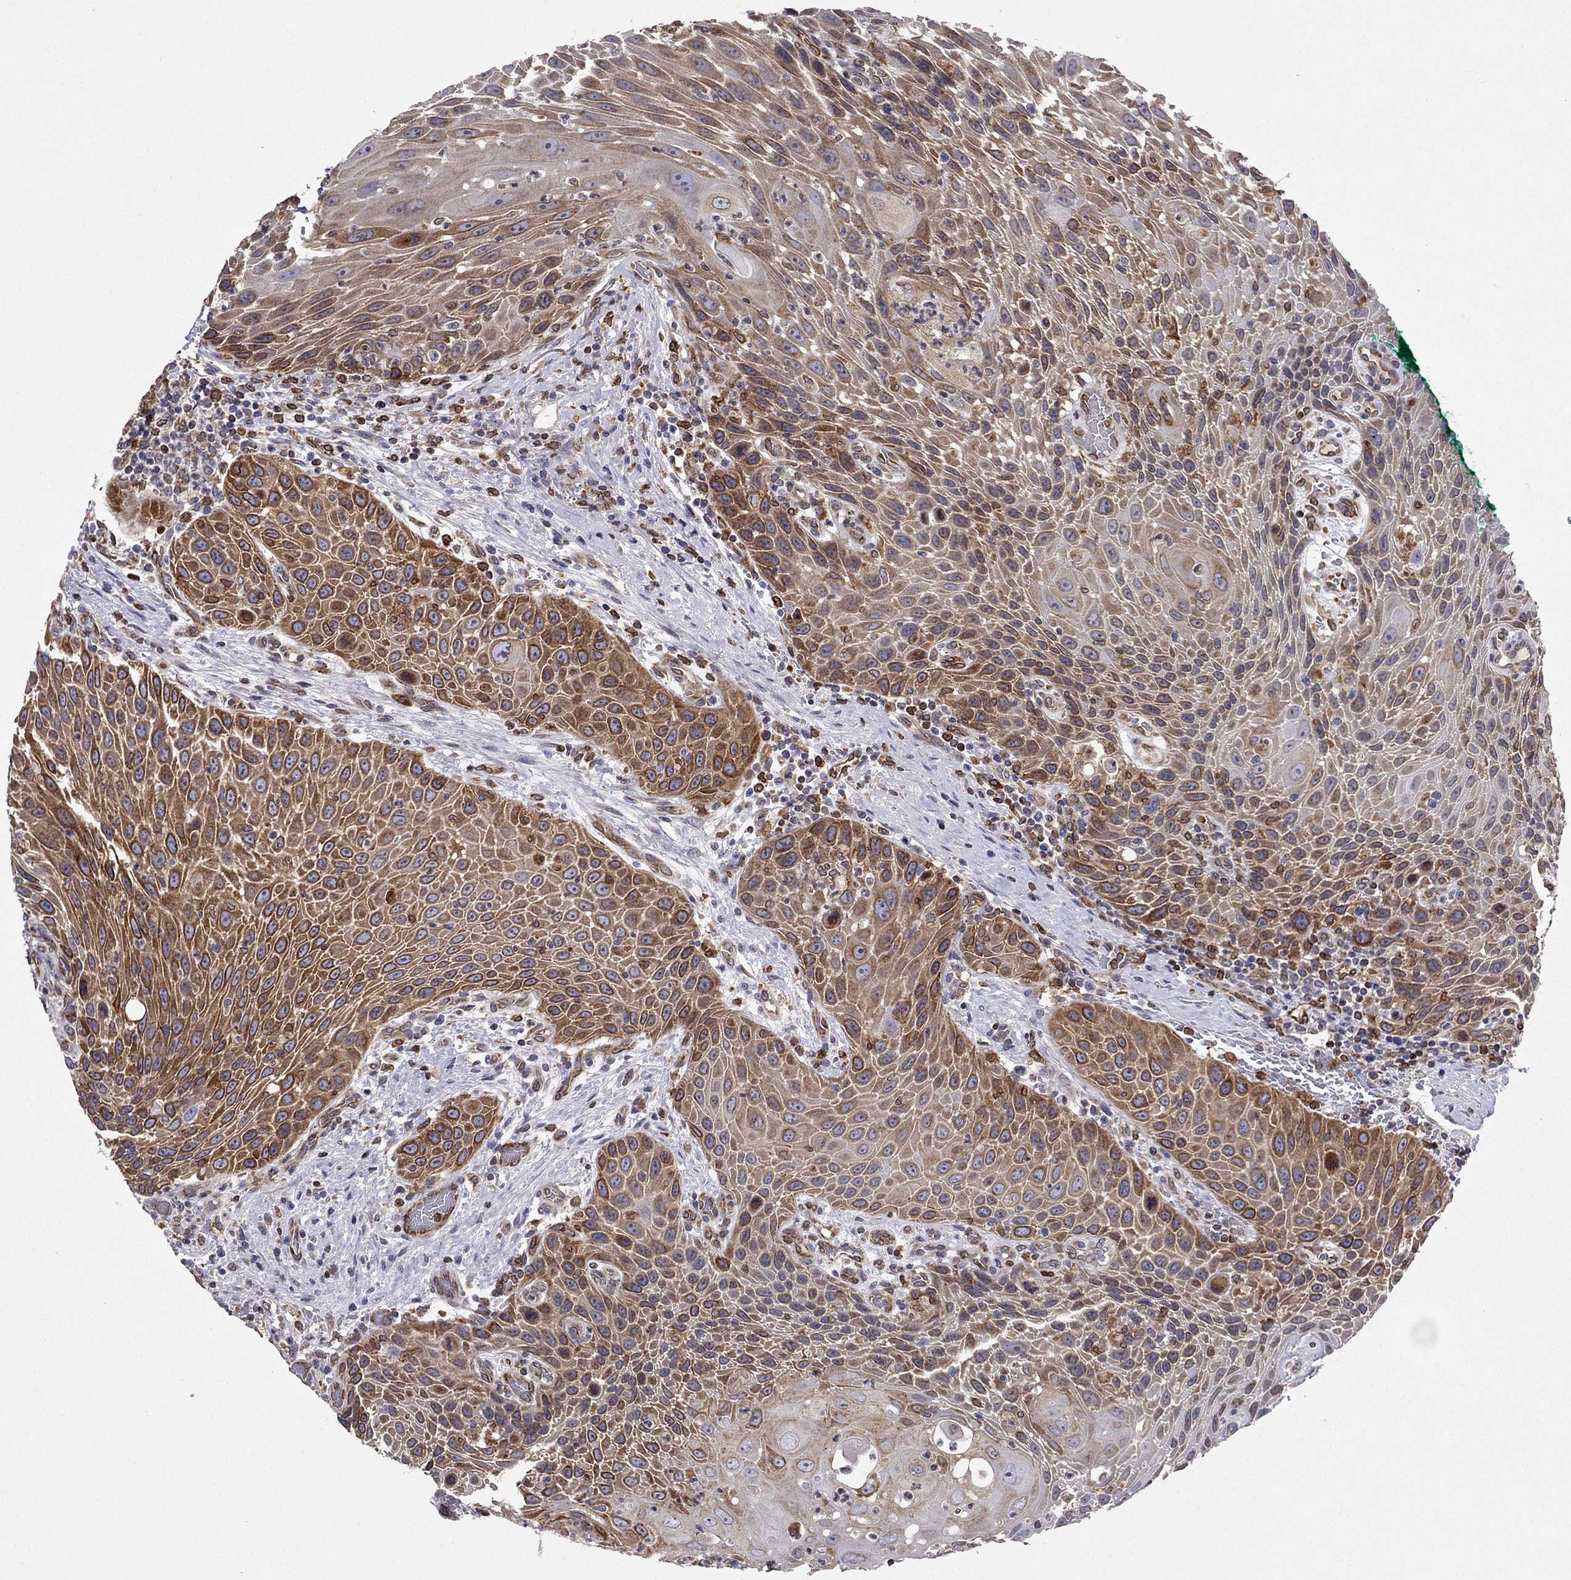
{"staining": {"intensity": "moderate", "quantity": "25%-75%", "location": "cytoplasmic/membranous"}, "tissue": "head and neck cancer", "cell_type": "Tumor cells", "image_type": "cancer", "snomed": [{"axis": "morphology", "description": "Squamous cell carcinoma, NOS"}, {"axis": "topography", "description": "Head-Neck"}], "caption": "This histopathology image reveals immunohistochemistry (IHC) staining of squamous cell carcinoma (head and neck), with medium moderate cytoplasmic/membranous expression in approximately 25%-75% of tumor cells.", "gene": "GNAL", "patient": {"sex": "male", "age": 69}}